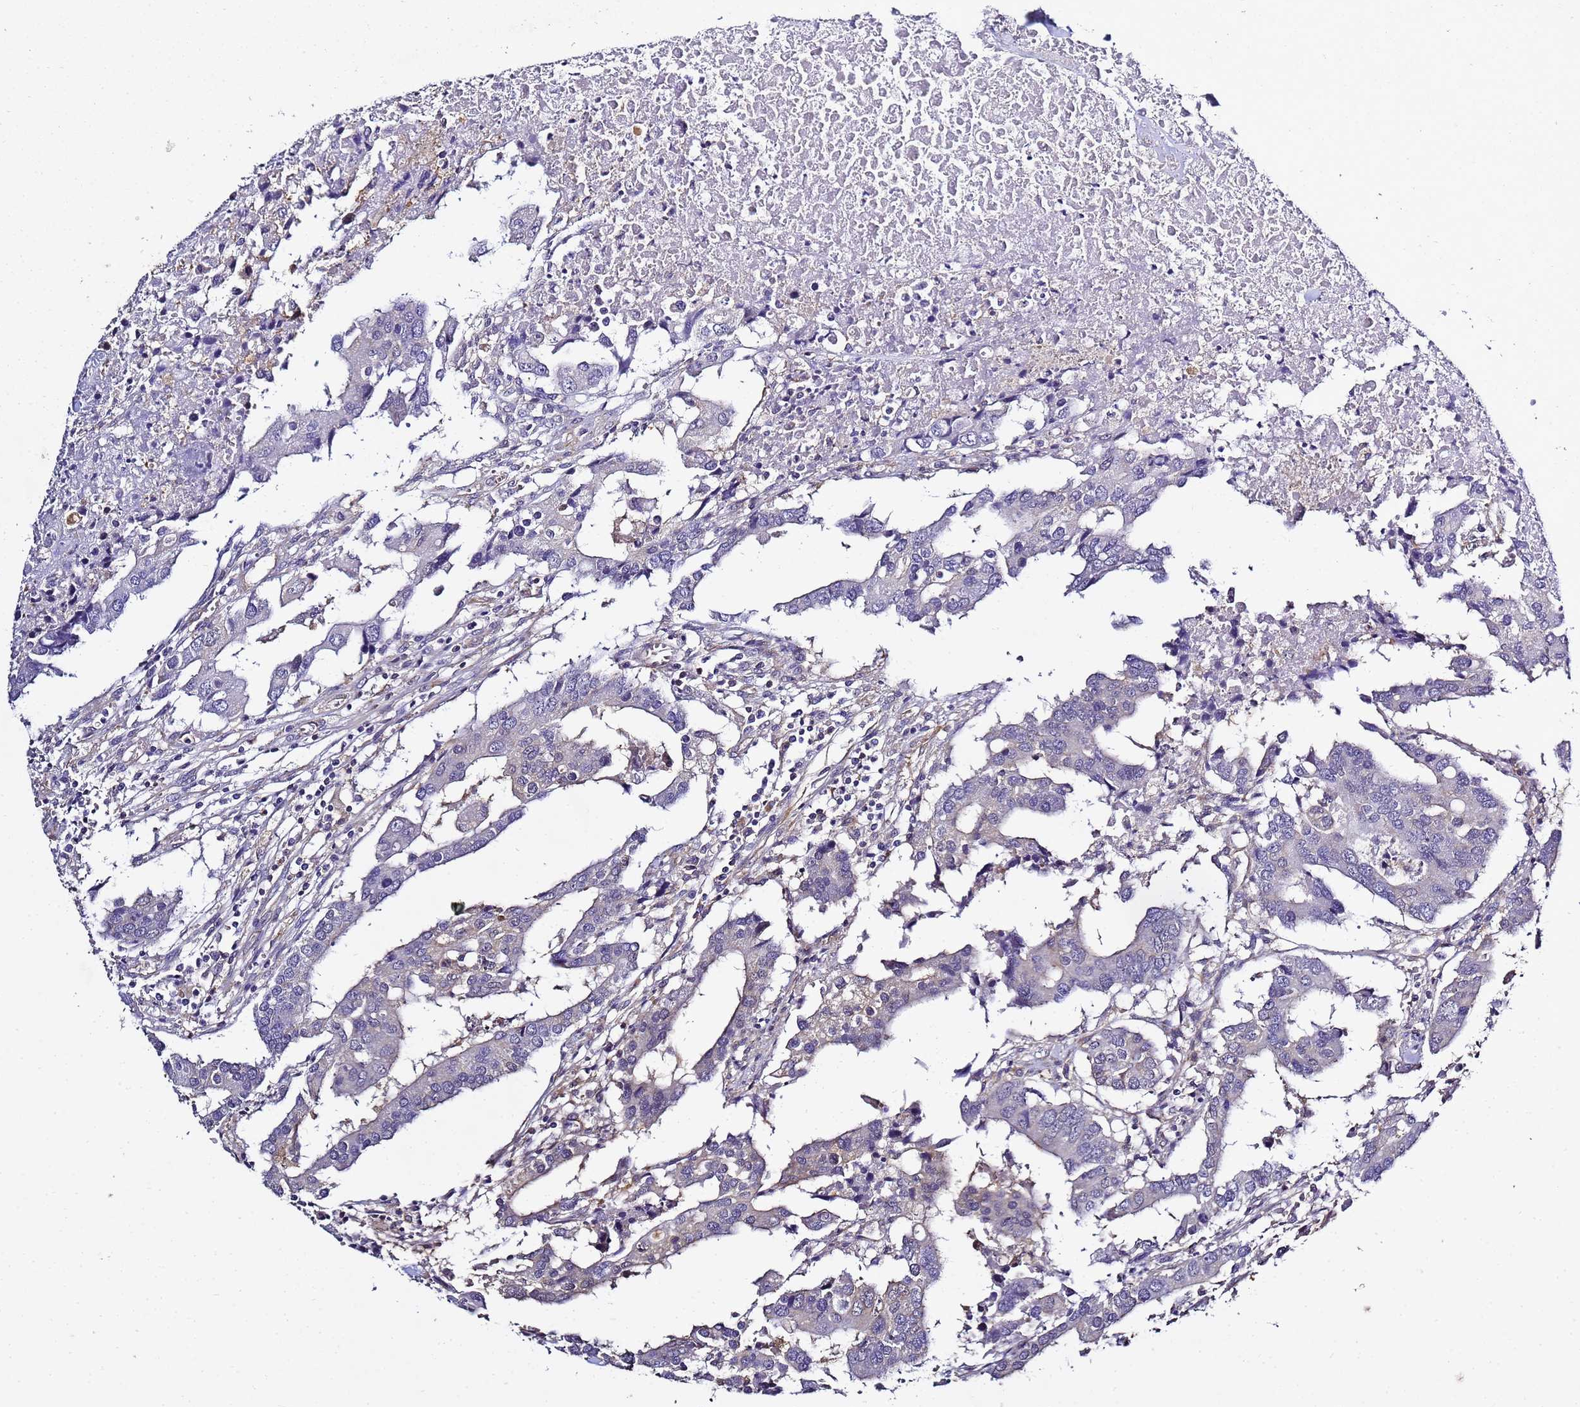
{"staining": {"intensity": "negative", "quantity": "none", "location": "none"}, "tissue": "colorectal cancer", "cell_type": "Tumor cells", "image_type": "cancer", "snomed": [{"axis": "morphology", "description": "Adenocarcinoma, NOS"}, {"axis": "topography", "description": "Colon"}], "caption": "This image is of colorectal cancer stained with IHC to label a protein in brown with the nuclei are counter-stained blue. There is no expression in tumor cells.", "gene": "ENOPH1", "patient": {"sex": "male", "age": 77}}